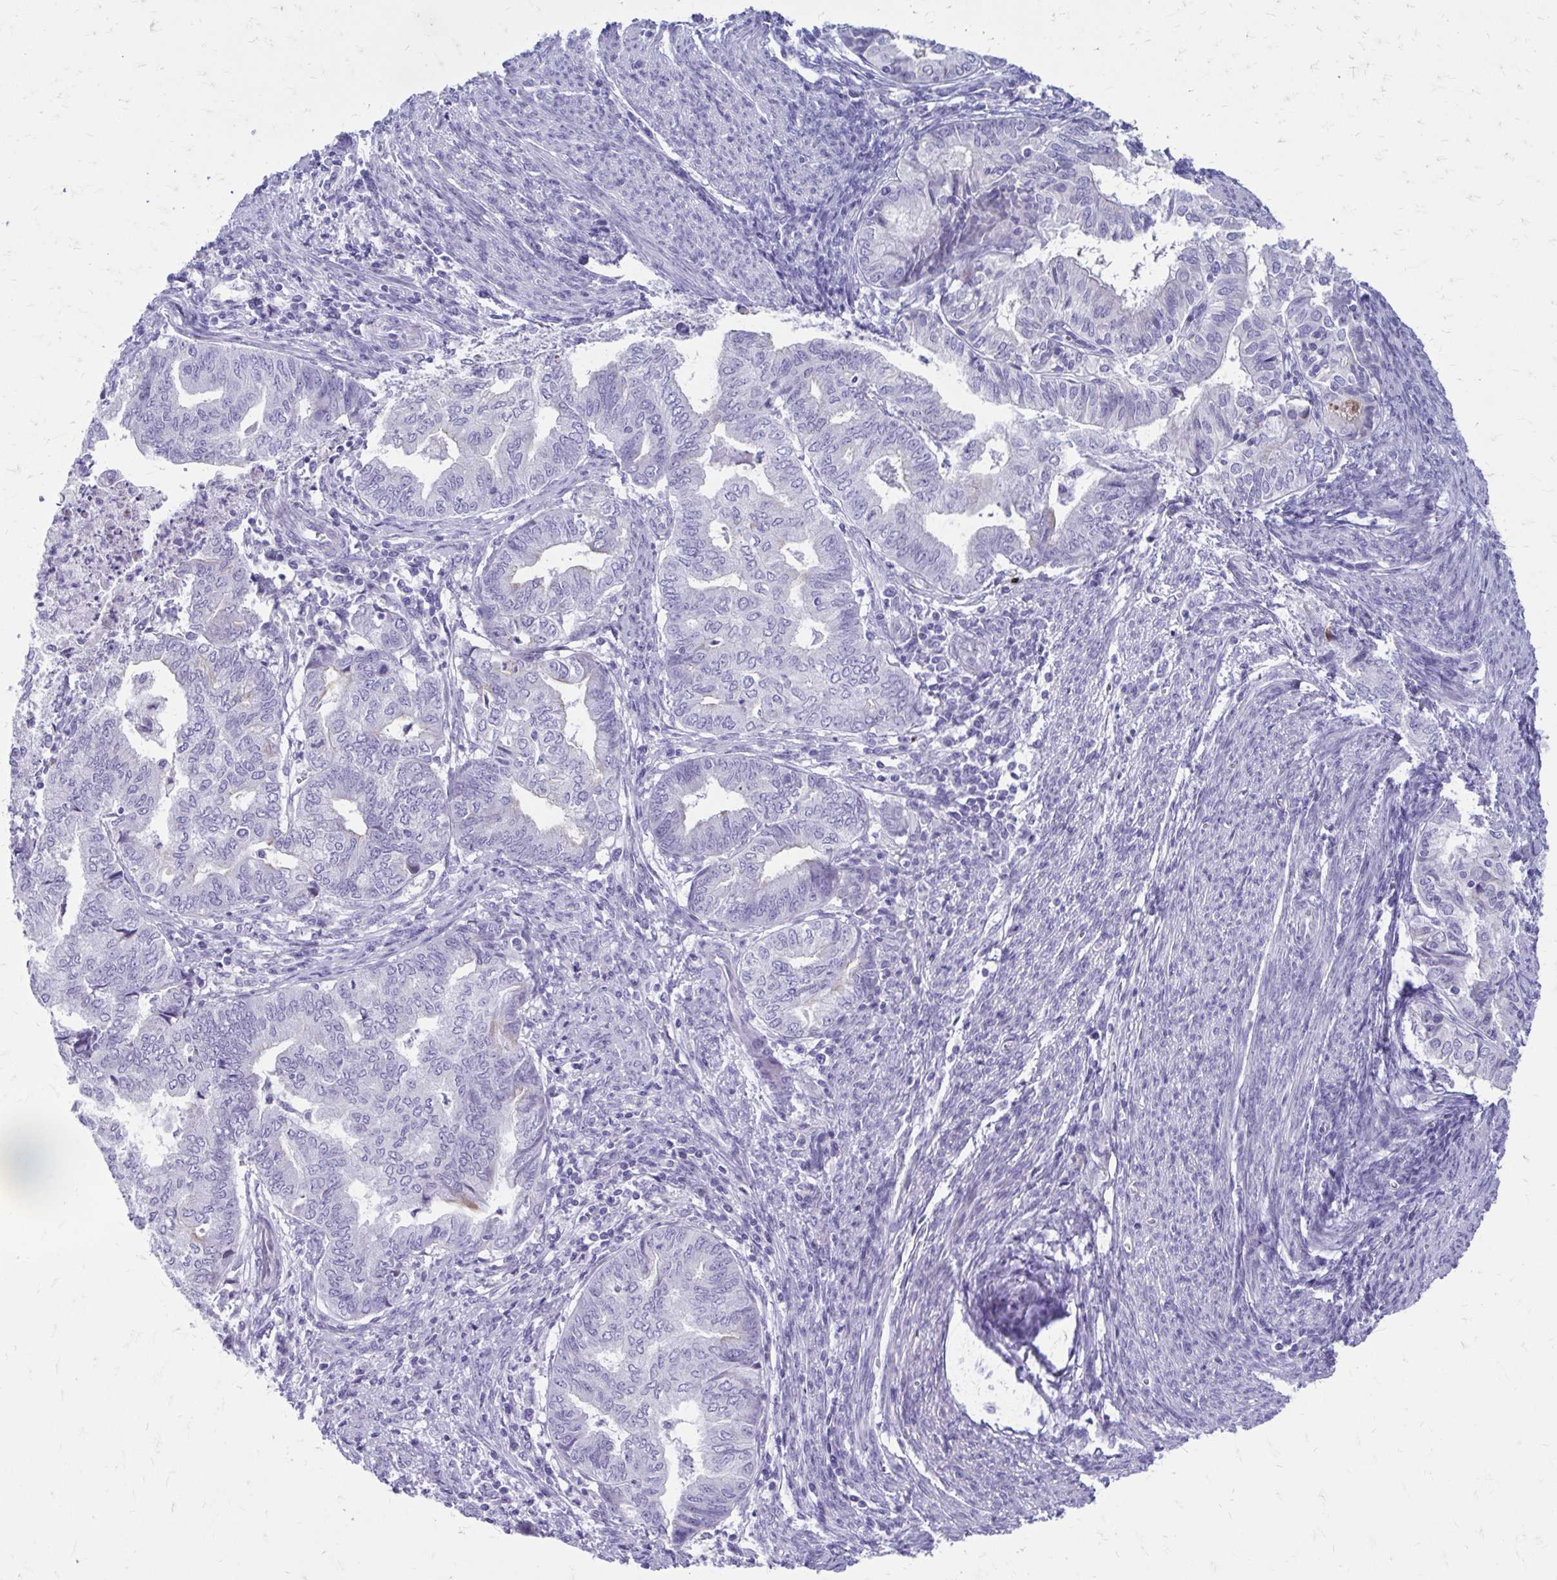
{"staining": {"intensity": "negative", "quantity": "none", "location": "none"}, "tissue": "endometrial cancer", "cell_type": "Tumor cells", "image_type": "cancer", "snomed": [{"axis": "morphology", "description": "Adenocarcinoma, NOS"}, {"axis": "topography", "description": "Endometrium"}], "caption": "IHC photomicrograph of neoplastic tissue: endometrial adenocarcinoma stained with DAB demonstrates no significant protein positivity in tumor cells. Brightfield microscopy of immunohistochemistry (IHC) stained with DAB (brown) and hematoxylin (blue), captured at high magnification.", "gene": "LCN15", "patient": {"sex": "female", "age": 79}}